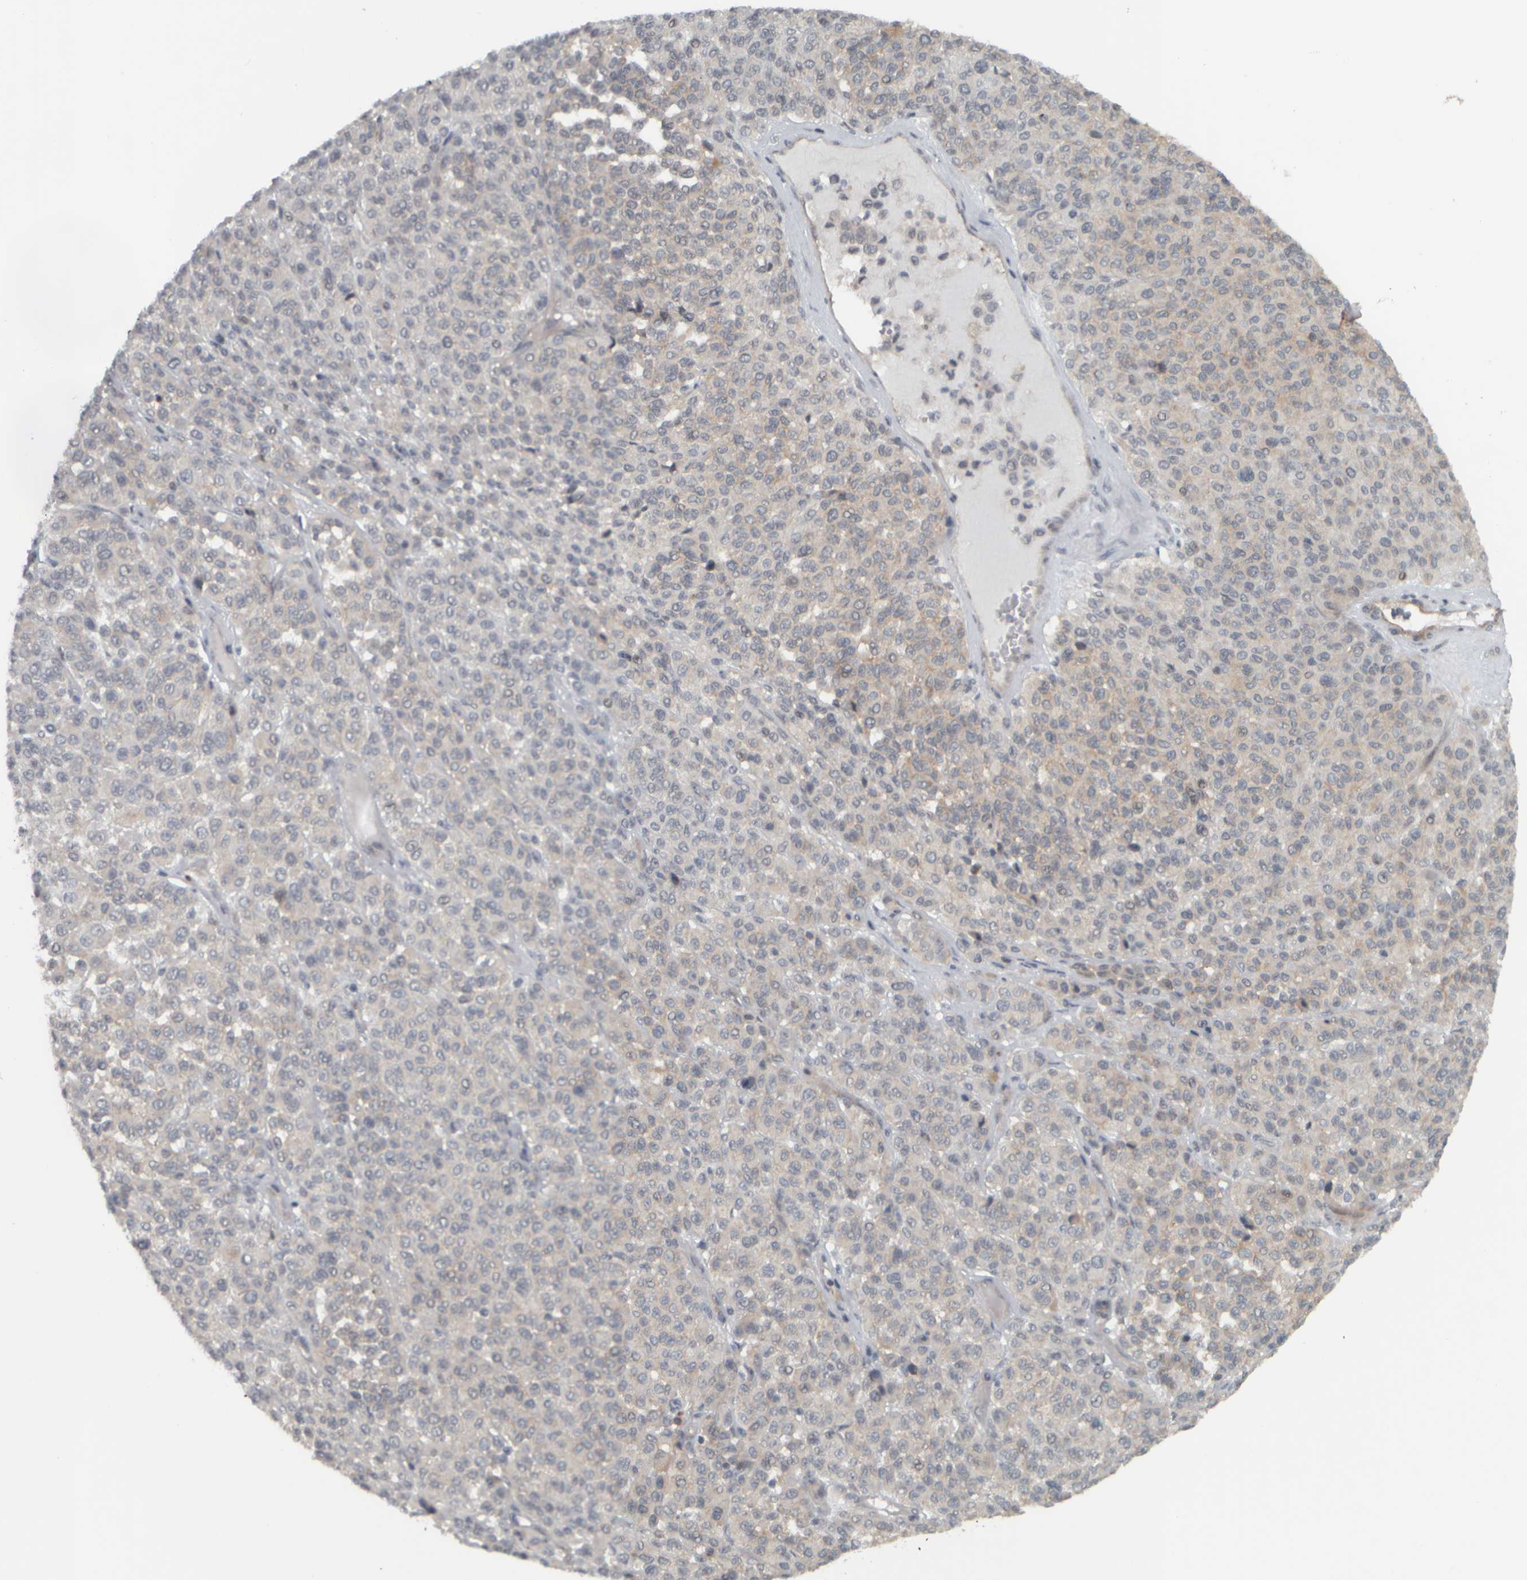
{"staining": {"intensity": "weak", "quantity": "<25%", "location": "cytoplasmic/membranous"}, "tissue": "melanoma", "cell_type": "Tumor cells", "image_type": "cancer", "snomed": [{"axis": "morphology", "description": "Malignant melanoma, Metastatic site"}, {"axis": "topography", "description": "Pancreas"}], "caption": "The micrograph displays no staining of tumor cells in melanoma.", "gene": "NAPG", "patient": {"sex": "female", "age": 30}}